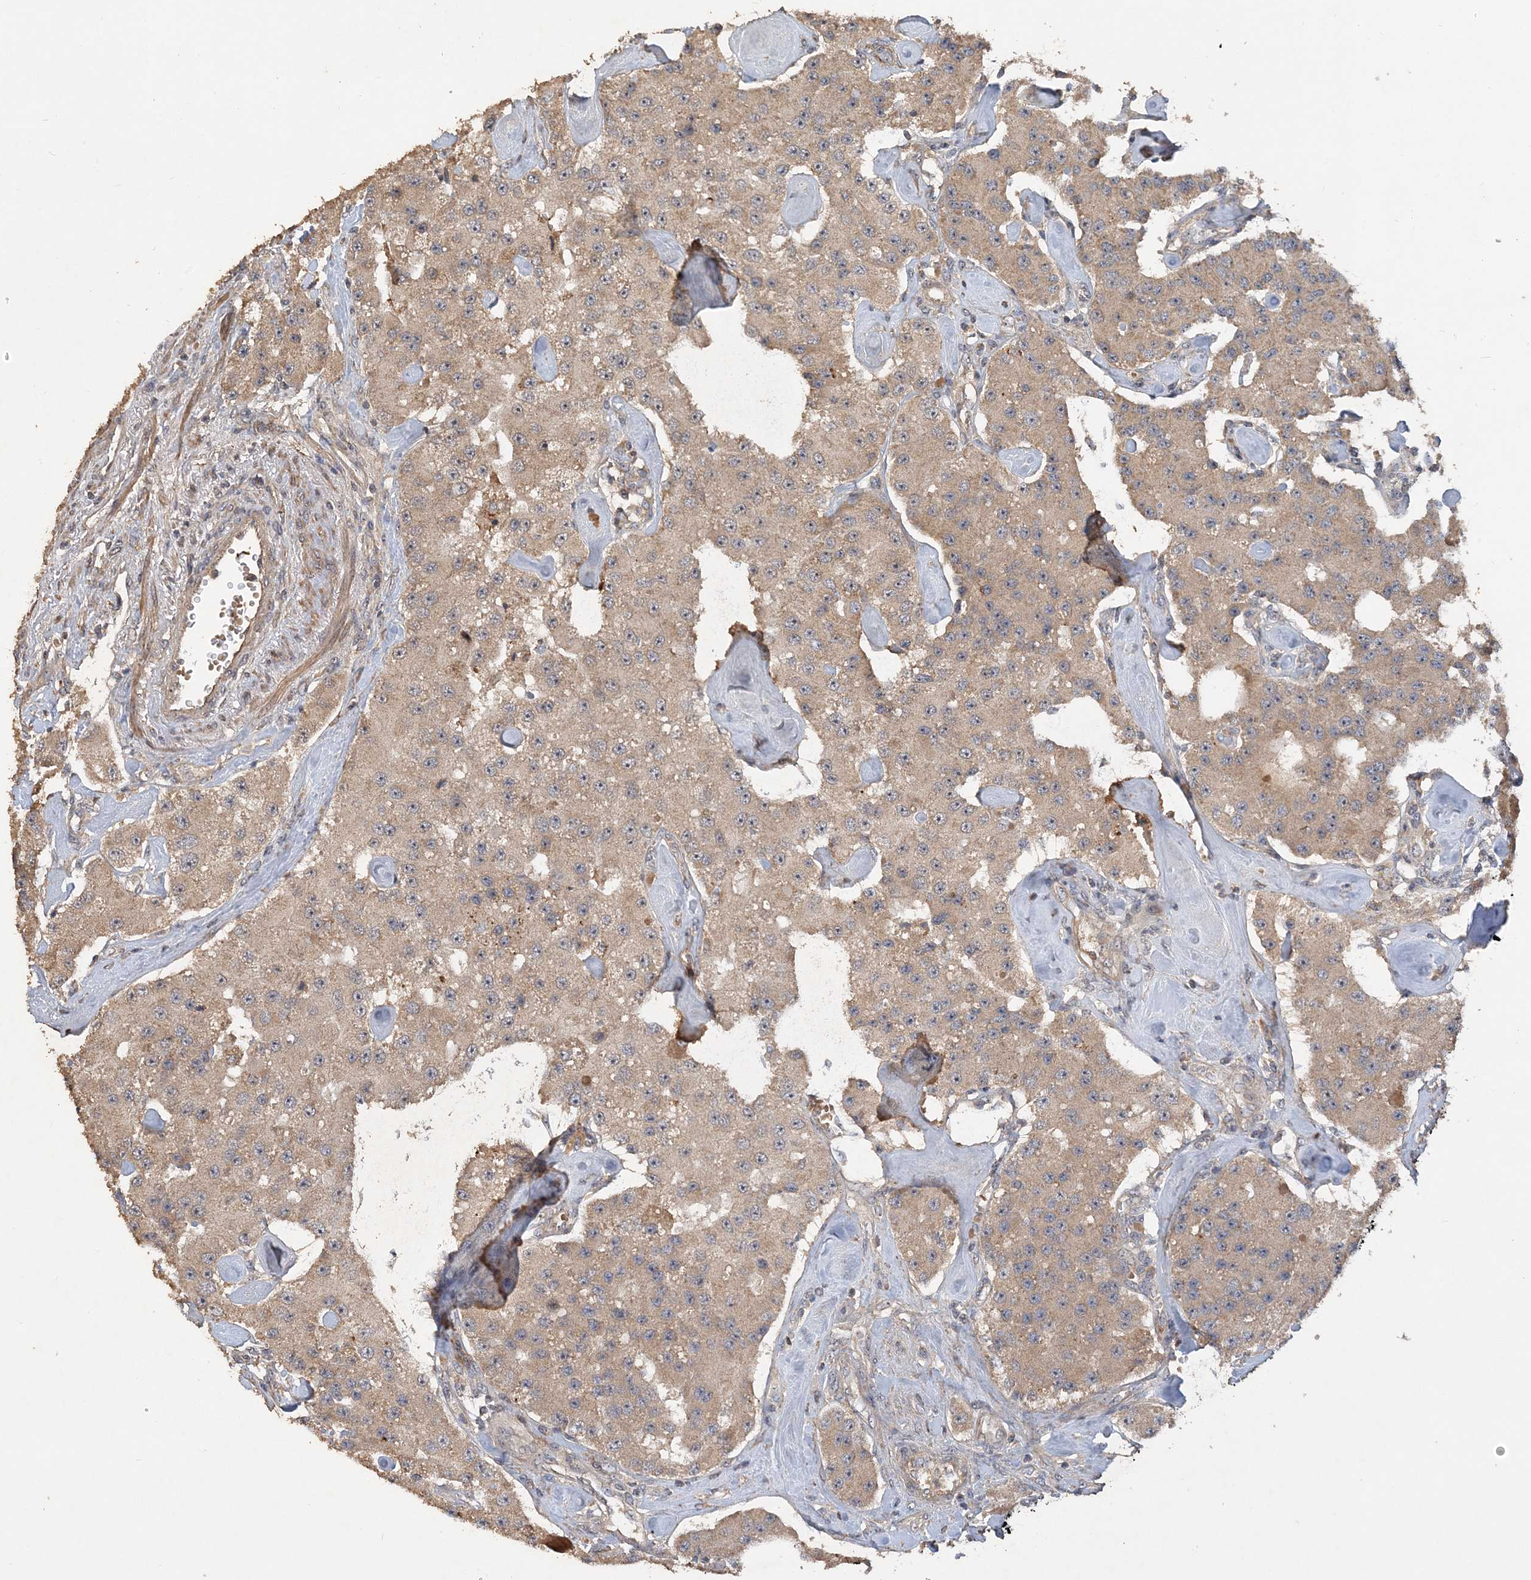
{"staining": {"intensity": "moderate", "quantity": ">75%", "location": "cytoplasmic/membranous"}, "tissue": "carcinoid", "cell_type": "Tumor cells", "image_type": "cancer", "snomed": [{"axis": "morphology", "description": "Carcinoid, malignant, NOS"}, {"axis": "topography", "description": "Pancreas"}], "caption": "There is medium levels of moderate cytoplasmic/membranous staining in tumor cells of carcinoid, as demonstrated by immunohistochemical staining (brown color).", "gene": "GRINA", "patient": {"sex": "male", "age": 41}}